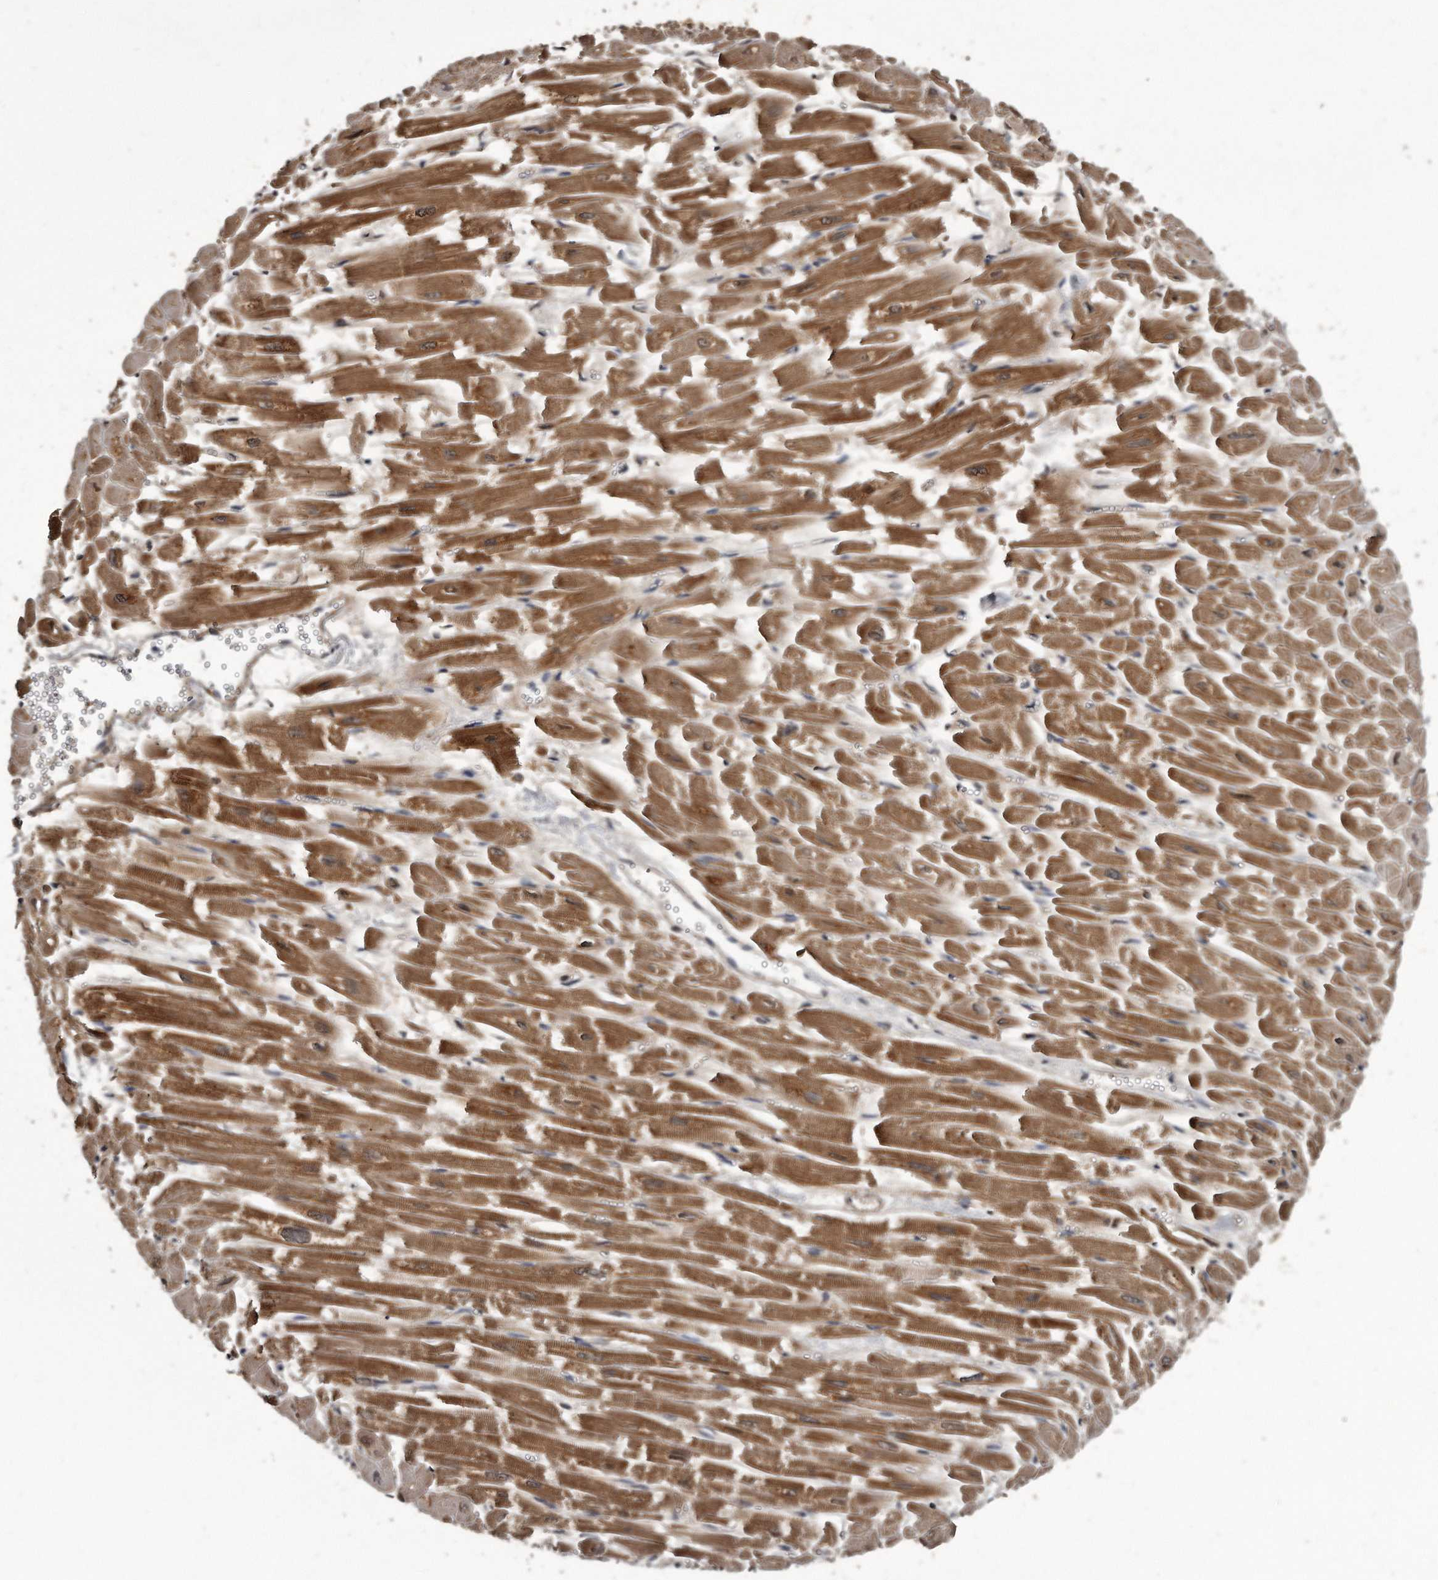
{"staining": {"intensity": "moderate", "quantity": ">75%", "location": "cytoplasmic/membranous"}, "tissue": "heart muscle", "cell_type": "Cardiomyocytes", "image_type": "normal", "snomed": [{"axis": "morphology", "description": "Normal tissue, NOS"}, {"axis": "topography", "description": "Heart"}], "caption": "A brown stain highlights moderate cytoplasmic/membranous positivity of a protein in cardiomyocytes of benign heart muscle.", "gene": "FAM136A", "patient": {"sex": "male", "age": 54}}